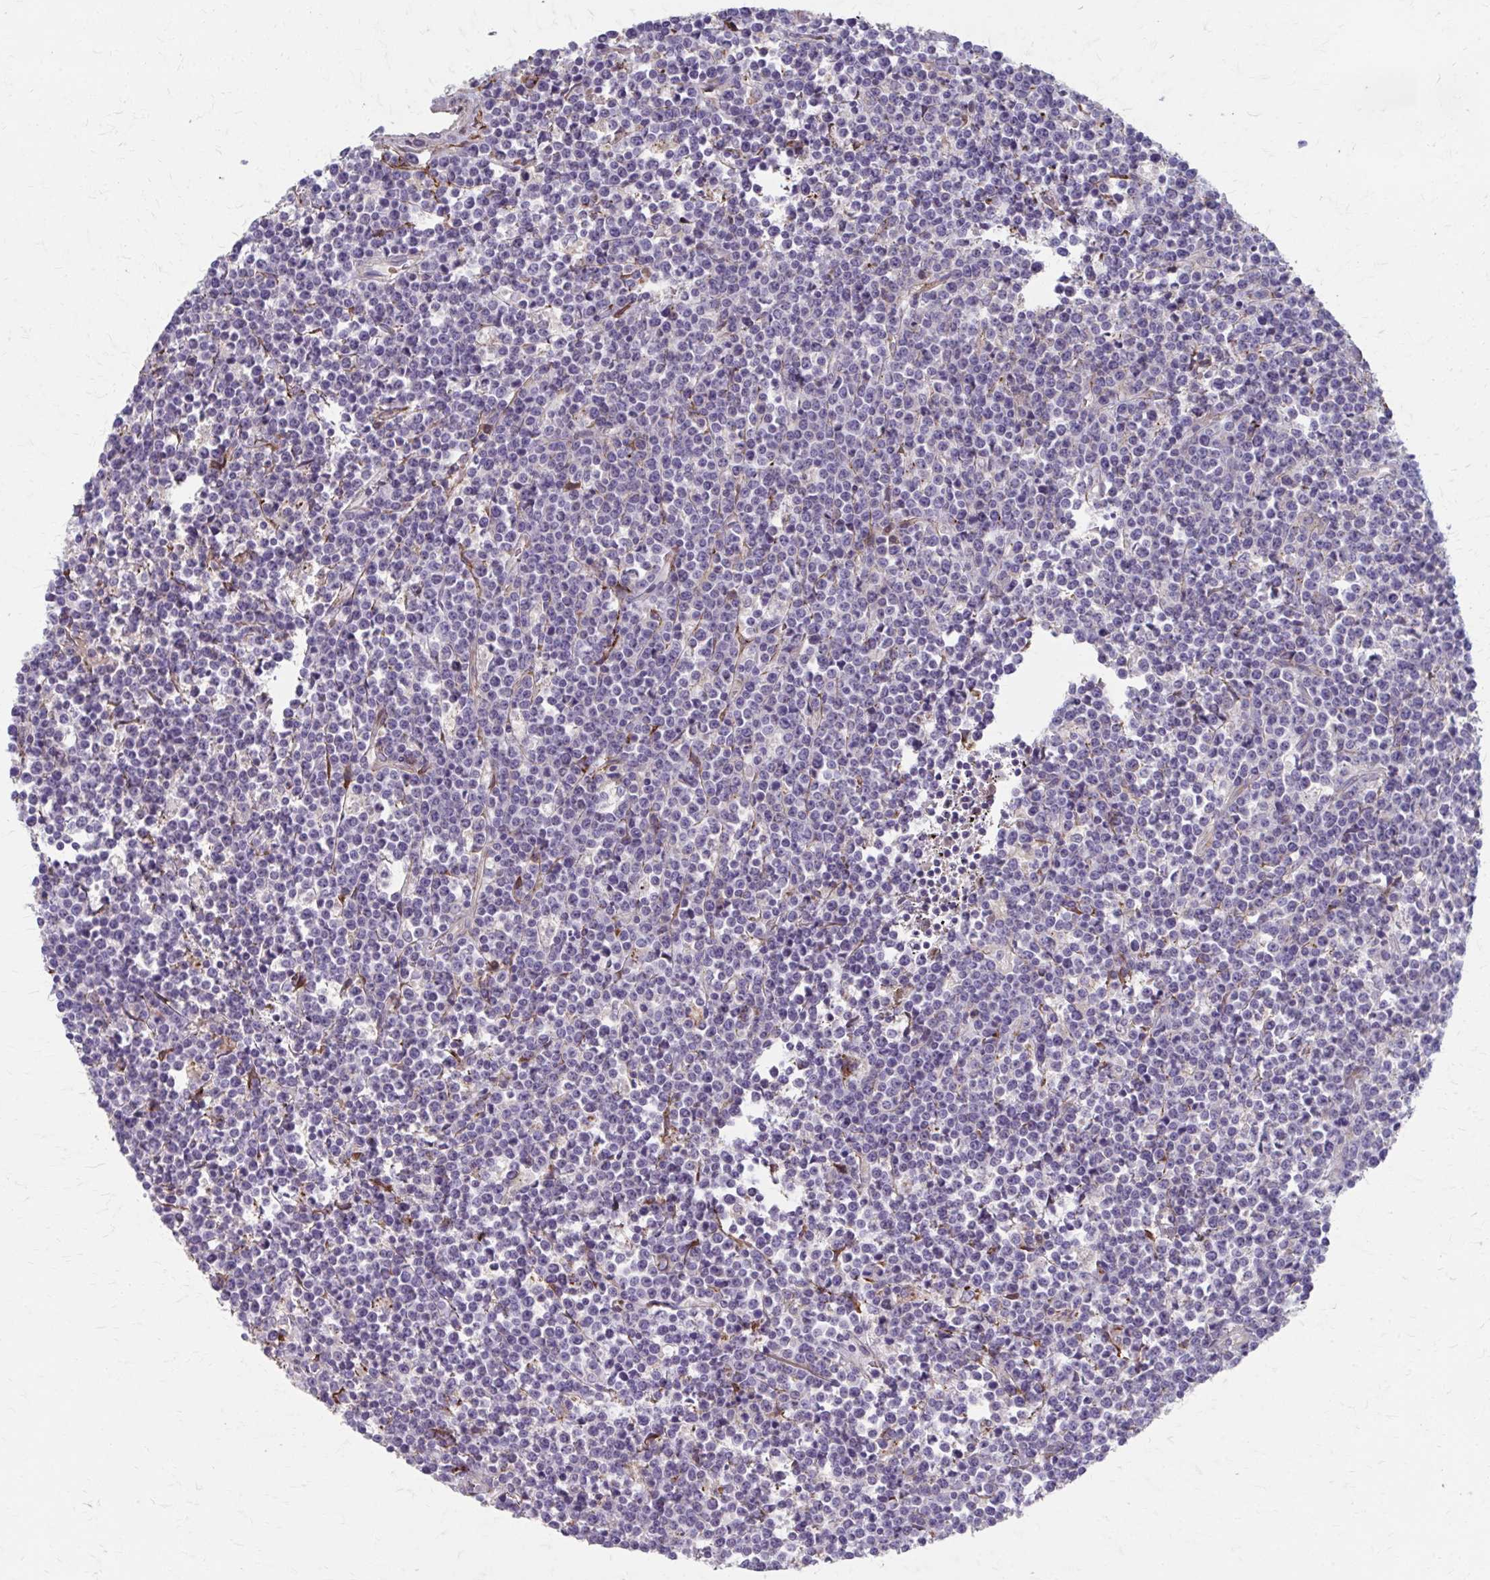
{"staining": {"intensity": "negative", "quantity": "none", "location": "none"}, "tissue": "lymphoma", "cell_type": "Tumor cells", "image_type": "cancer", "snomed": [{"axis": "morphology", "description": "Malignant lymphoma, non-Hodgkin's type, High grade"}, {"axis": "topography", "description": "Ovary"}], "caption": "Tumor cells show no significant positivity in malignant lymphoma, non-Hodgkin's type (high-grade).", "gene": "MMP14", "patient": {"sex": "female", "age": 56}}